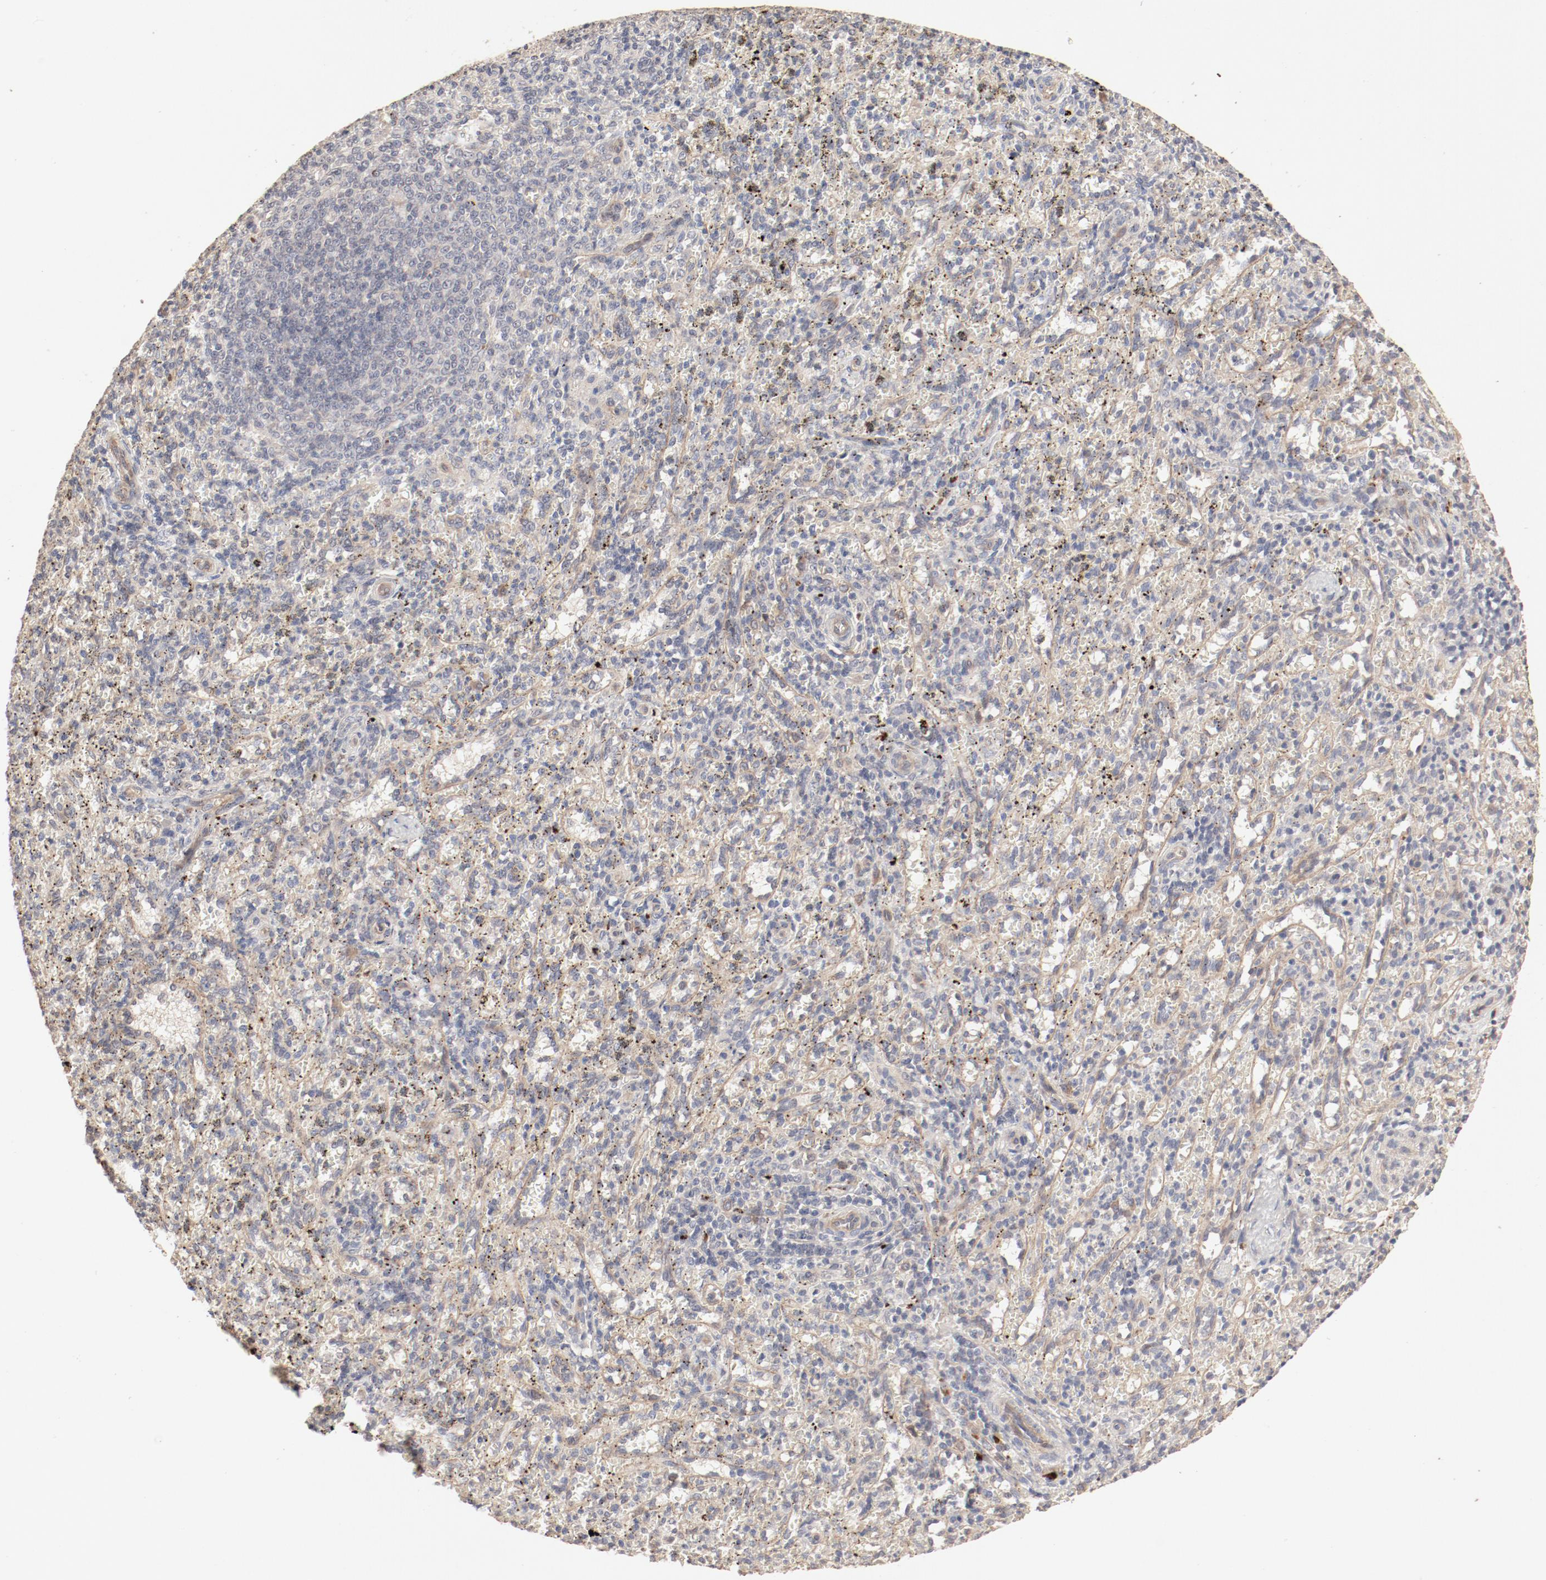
{"staining": {"intensity": "weak", "quantity": "25%-75%", "location": "cytoplasmic/membranous"}, "tissue": "spleen", "cell_type": "Cells in red pulp", "image_type": "normal", "snomed": [{"axis": "morphology", "description": "Normal tissue, NOS"}, {"axis": "topography", "description": "Spleen"}], "caption": "Immunohistochemical staining of benign human spleen shows weak cytoplasmic/membranous protein staining in approximately 25%-75% of cells in red pulp.", "gene": "IL3RA", "patient": {"sex": "female", "age": 10}}